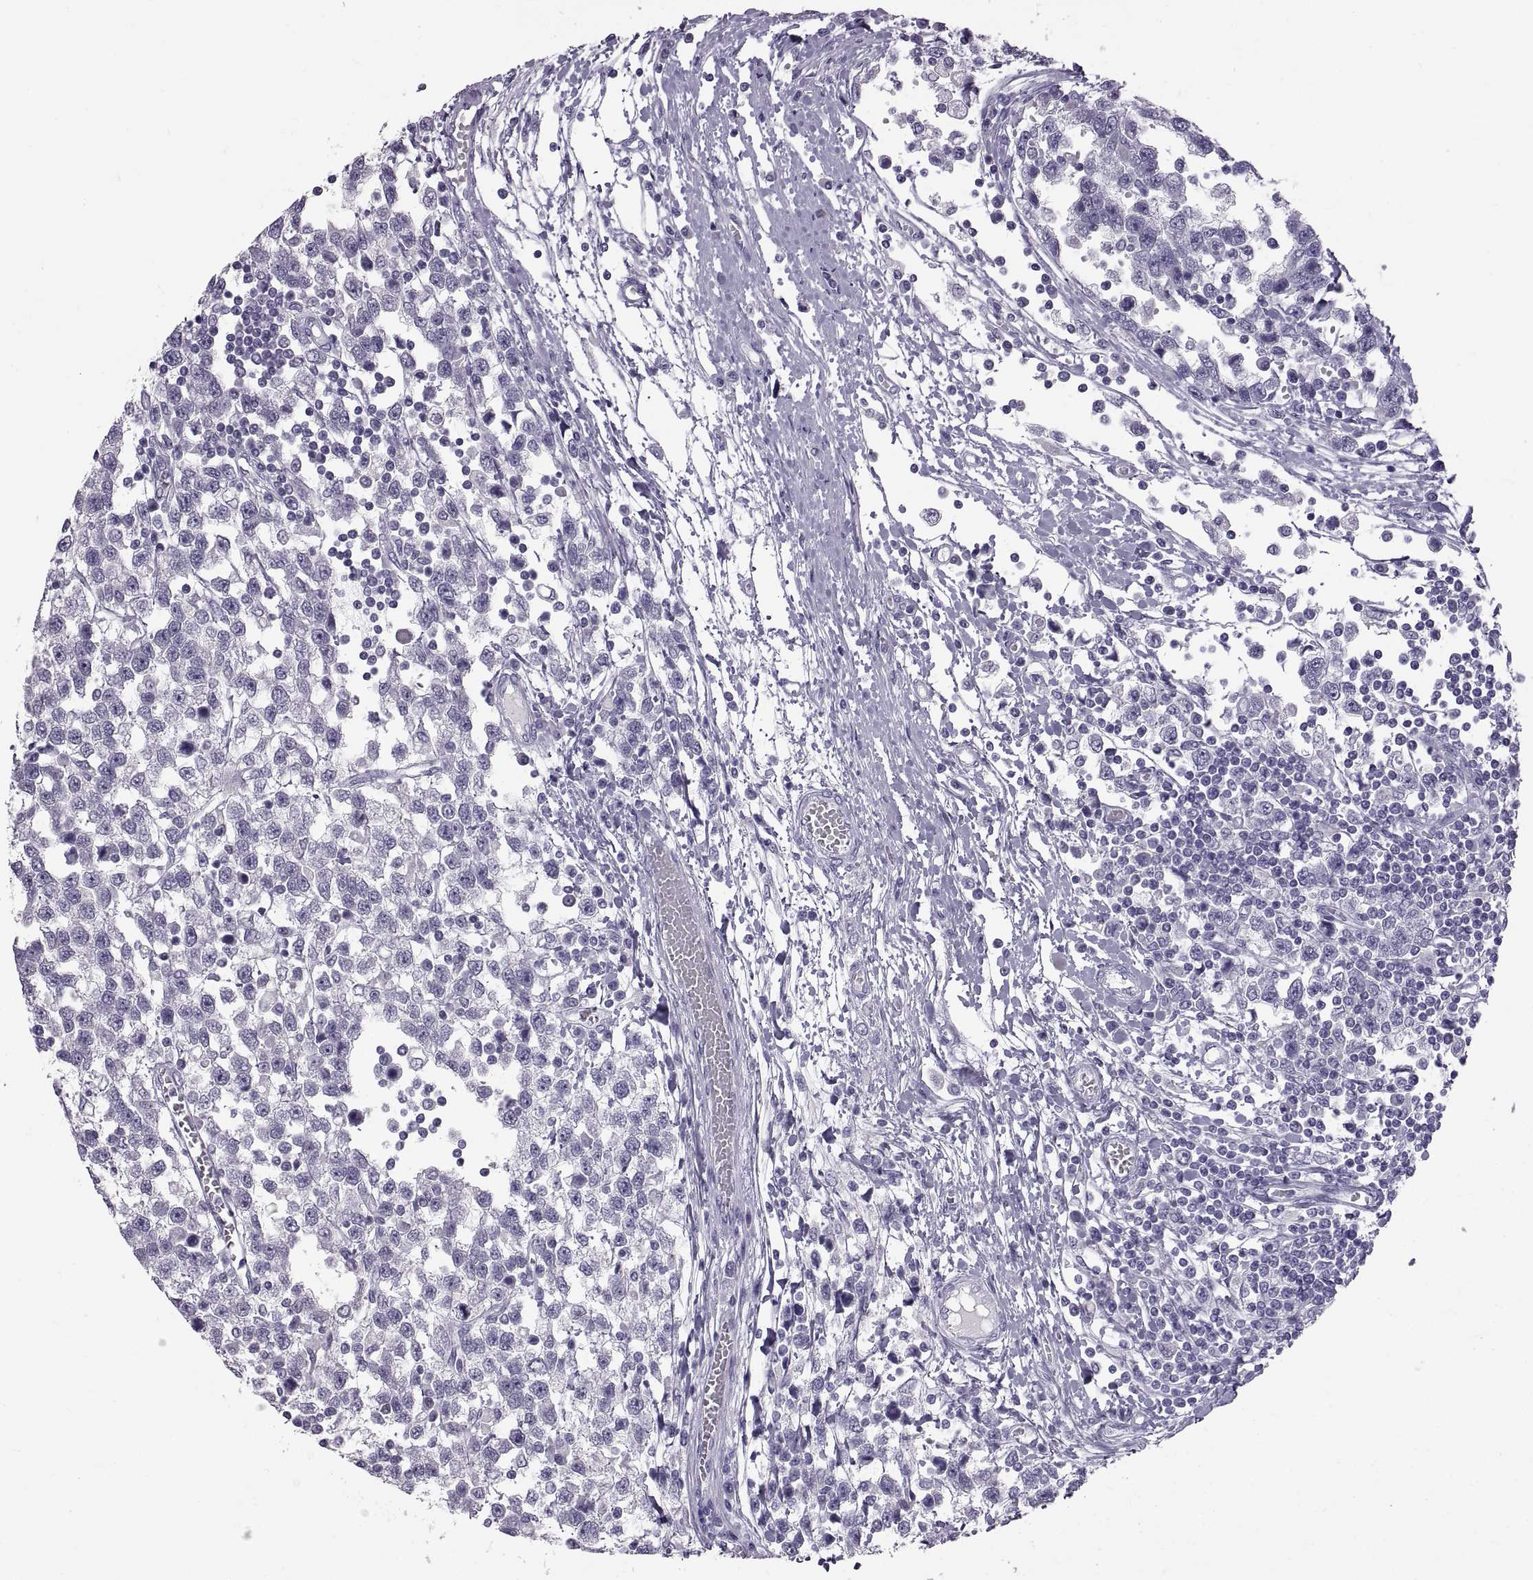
{"staining": {"intensity": "negative", "quantity": "none", "location": "none"}, "tissue": "testis cancer", "cell_type": "Tumor cells", "image_type": "cancer", "snomed": [{"axis": "morphology", "description": "Seminoma, NOS"}, {"axis": "topography", "description": "Testis"}], "caption": "This is a image of immunohistochemistry (IHC) staining of seminoma (testis), which shows no staining in tumor cells. (DAB (3,3'-diaminobenzidine) immunohistochemistry (IHC) with hematoxylin counter stain).", "gene": "WFDC8", "patient": {"sex": "male", "age": 34}}